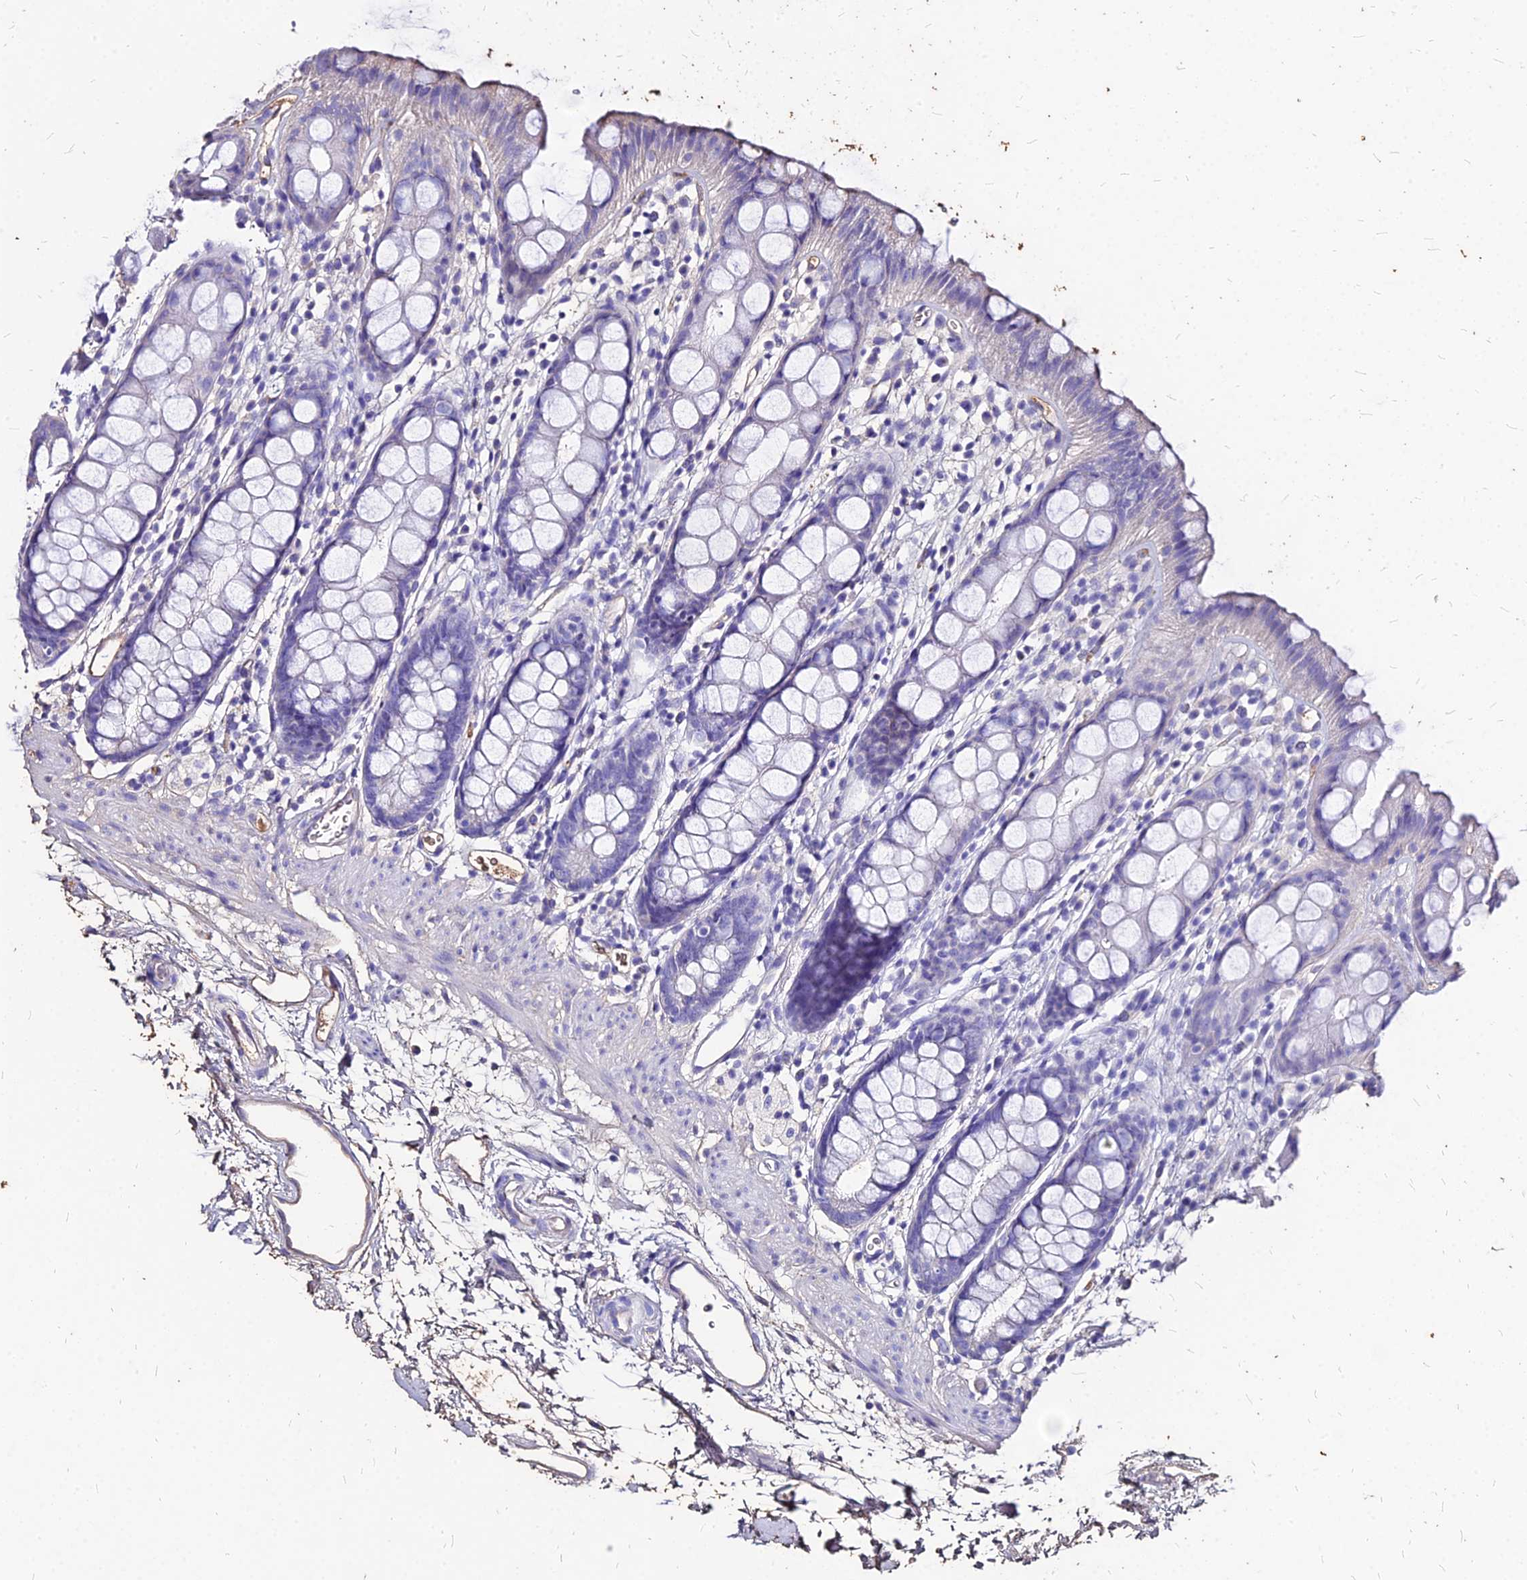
{"staining": {"intensity": "negative", "quantity": "none", "location": "none"}, "tissue": "rectum", "cell_type": "Glandular cells", "image_type": "normal", "snomed": [{"axis": "morphology", "description": "Normal tissue, NOS"}, {"axis": "topography", "description": "Rectum"}], "caption": "Micrograph shows no significant protein positivity in glandular cells of benign rectum. The staining was performed using DAB (3,3'-diaminobenzidine) to visualize the protein expression in brown, while the nuclei were stained in blue with hematoxylin (Magnification: 20x).", "gene": "NME5", "patient": {"sex": "female", "age": 65}}